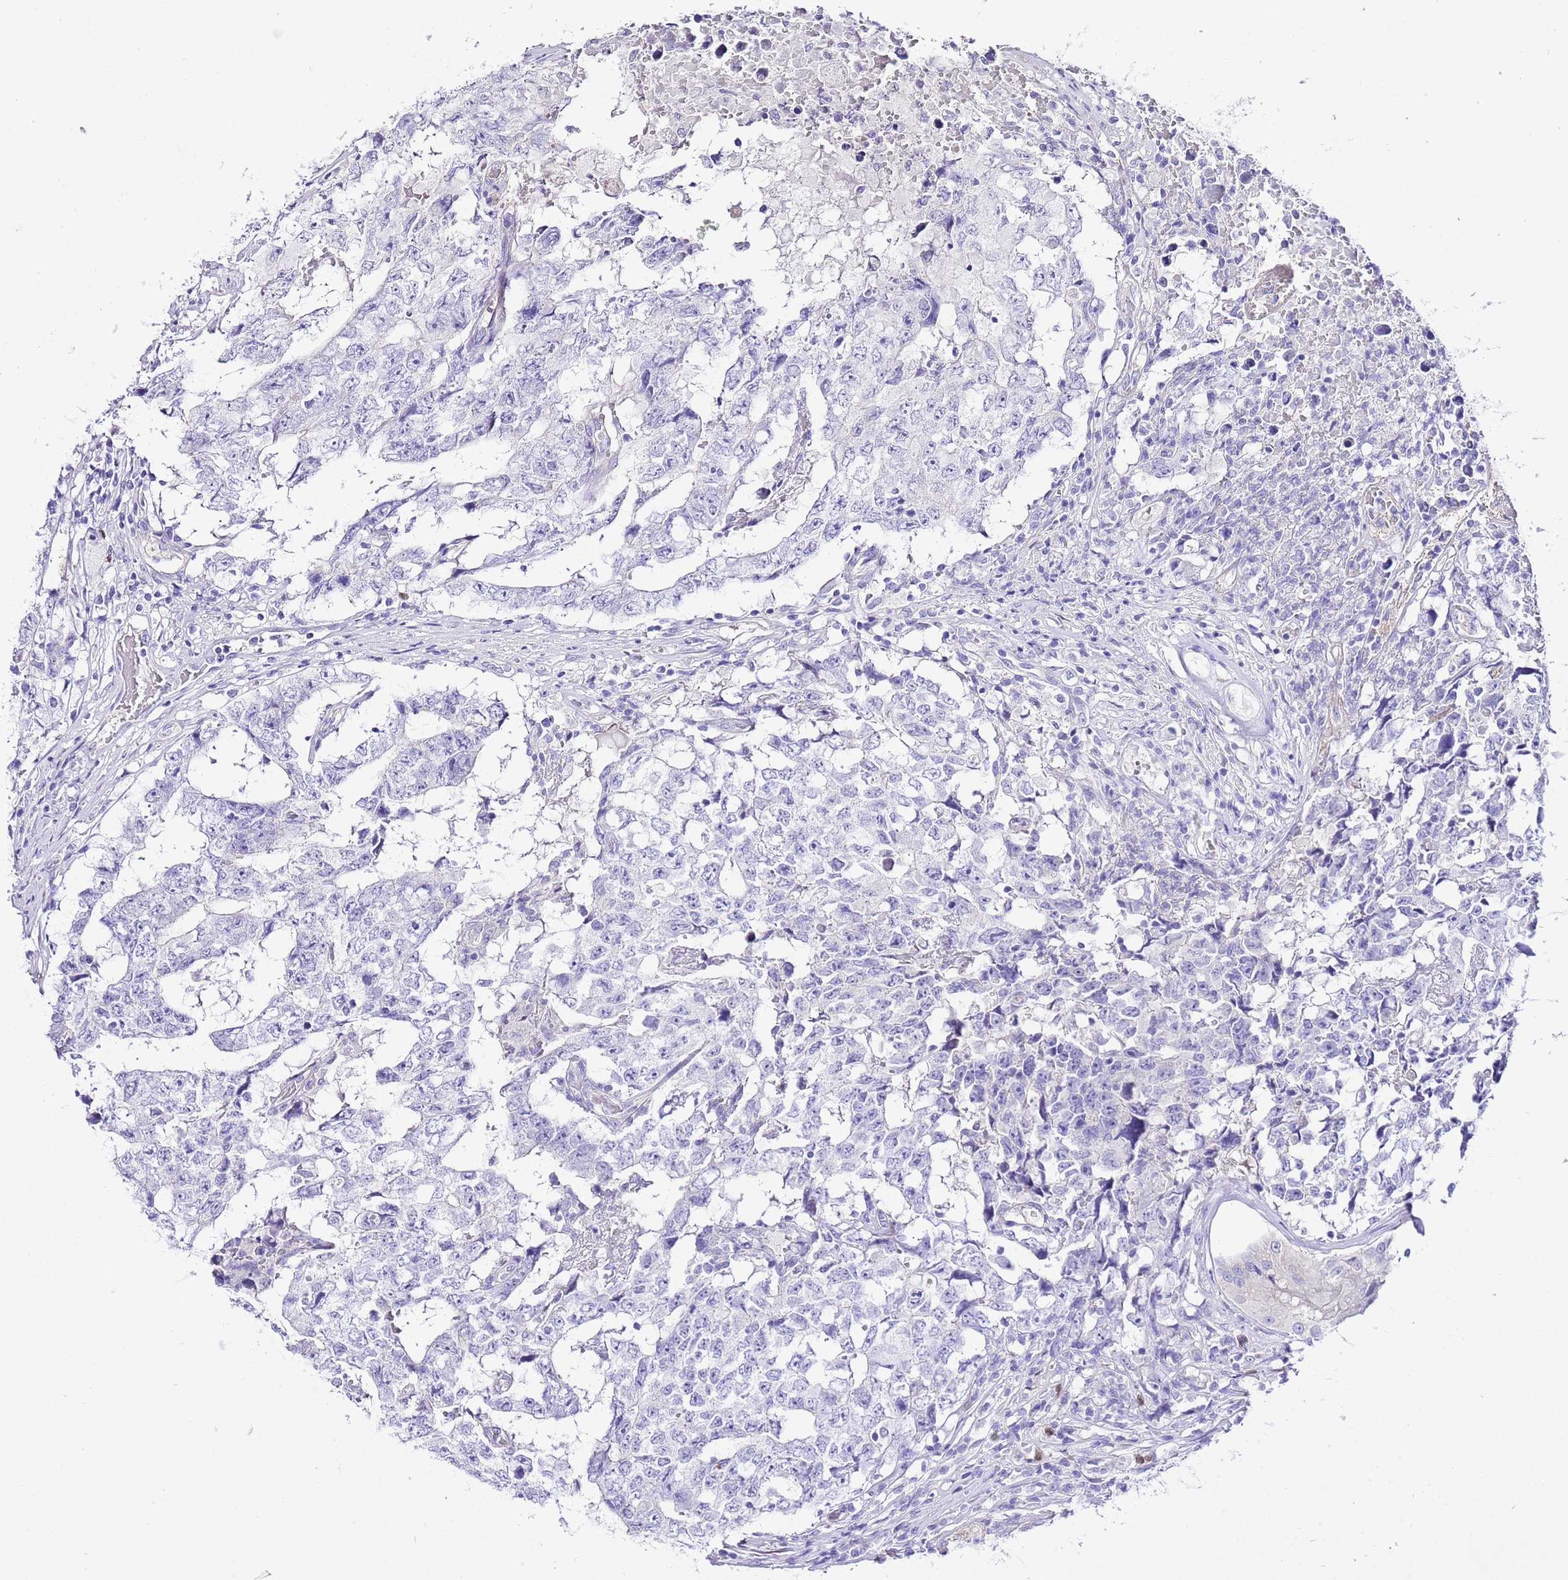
{"staining": {"intensity": "negative", "quantity": "none", "location": "none"}, "tissue": "testis cancer", "cell_type": "Tumor cells", "image_type": "cancer", "snomed": [{"axis": "morphology", "description": "Carcinoma, Embryonal, NOS"}, {"axis": "topography", "description": "Testis"}], "caption": "Immunohistochemical staining of testis cancer demonstrates no significant positivity in tumor cells.", "gene": "BHLHA15", "patient": {"sex": "male", "age": 25}}